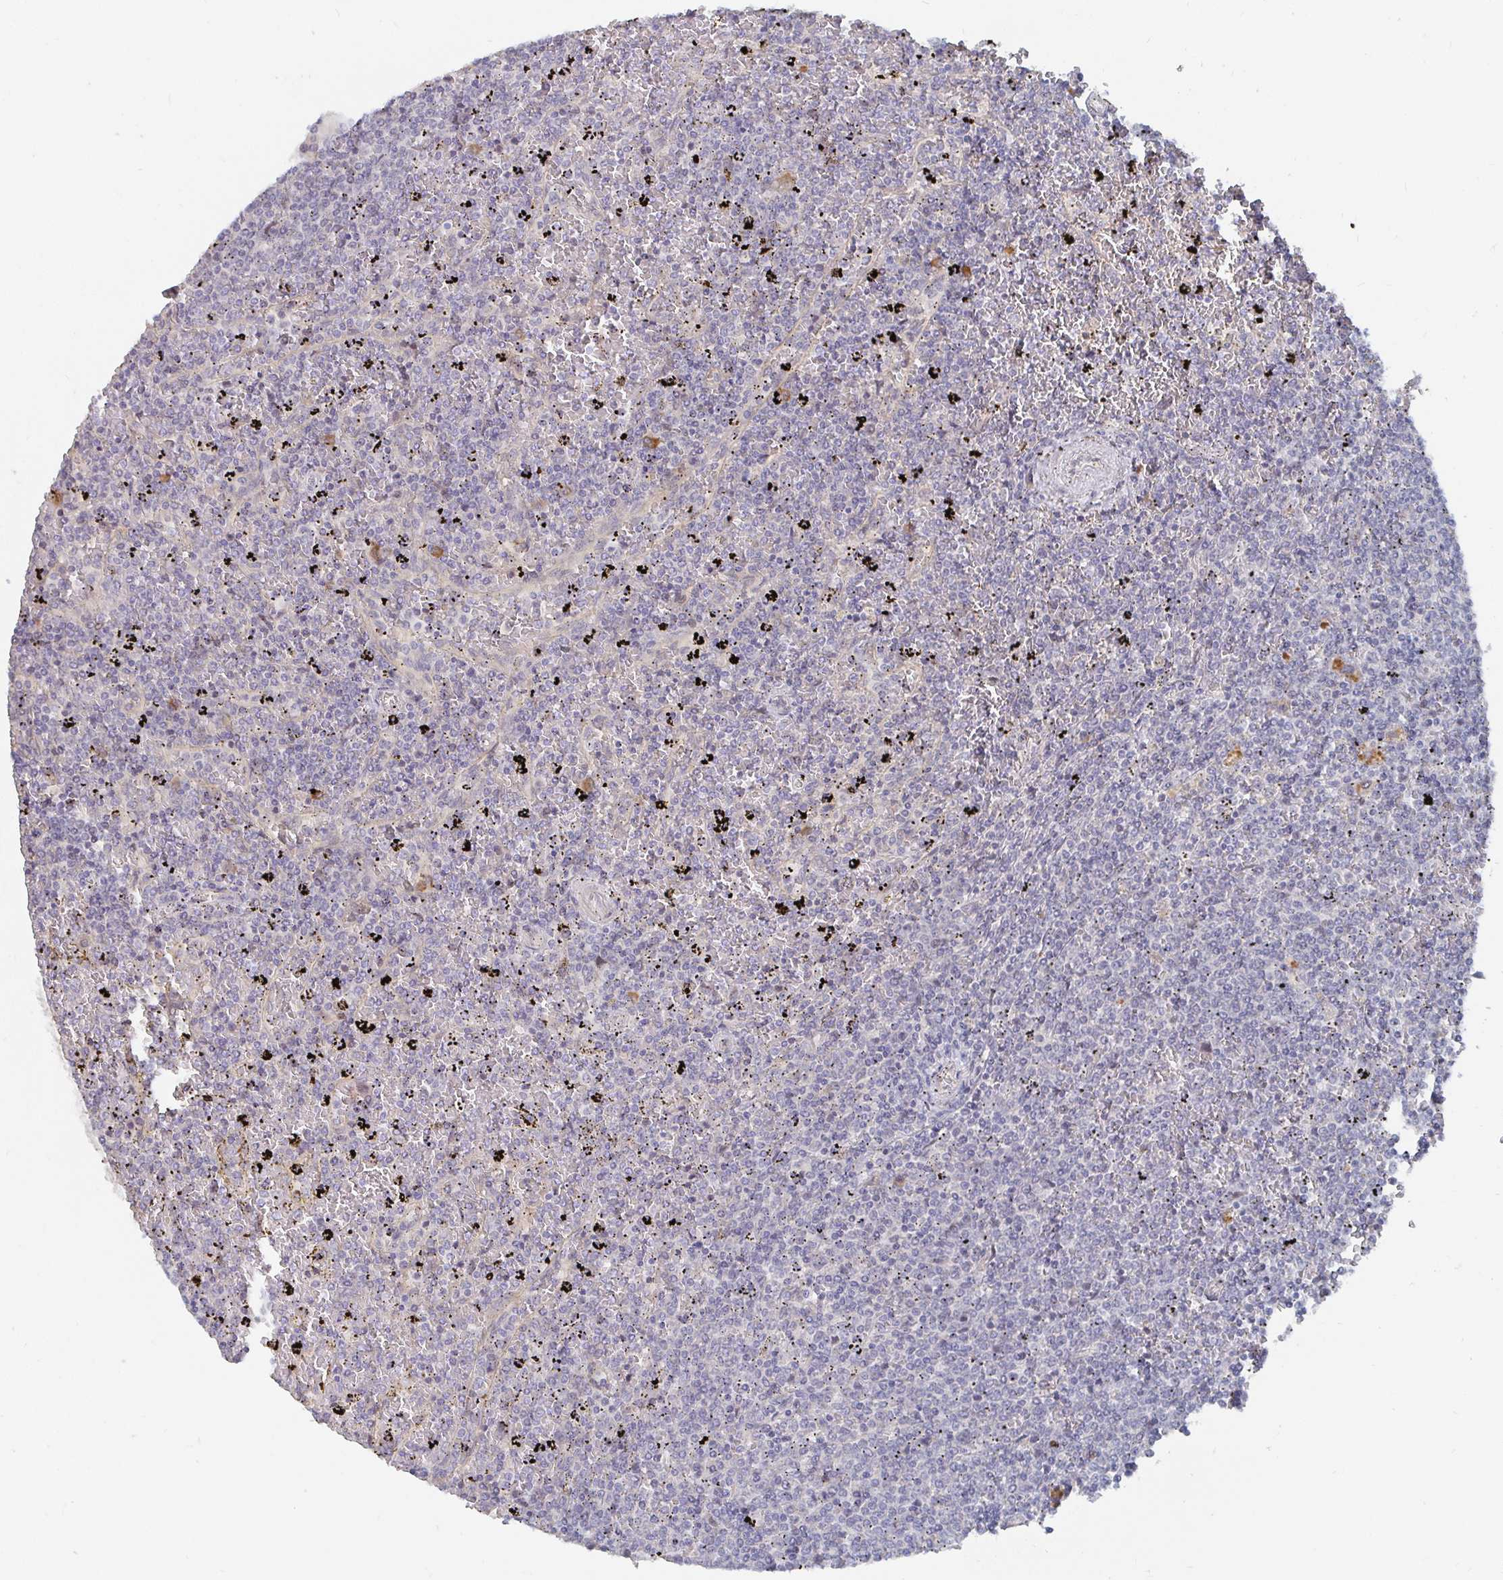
{"staining": {"intensity": "negative", "quantity": "none", "location": "none"}, "tissue": "lymphoma", "cell_type": "Tumor cells", "image_type": "cancer", "snomed": [{"axis": "morphology", "description": "Malignant lymphoma, non-Hodgkin's type, Low grade"}, {"axis": "topography", "description": "Spleen"}], "caption": "High power microscopy image of an immunohistochemistry histopathology image of lymphoma, revealing no significant positivity in tumor cells.", "gene": "MEIS1", "patient": {"sex": "female", "age": 77}}